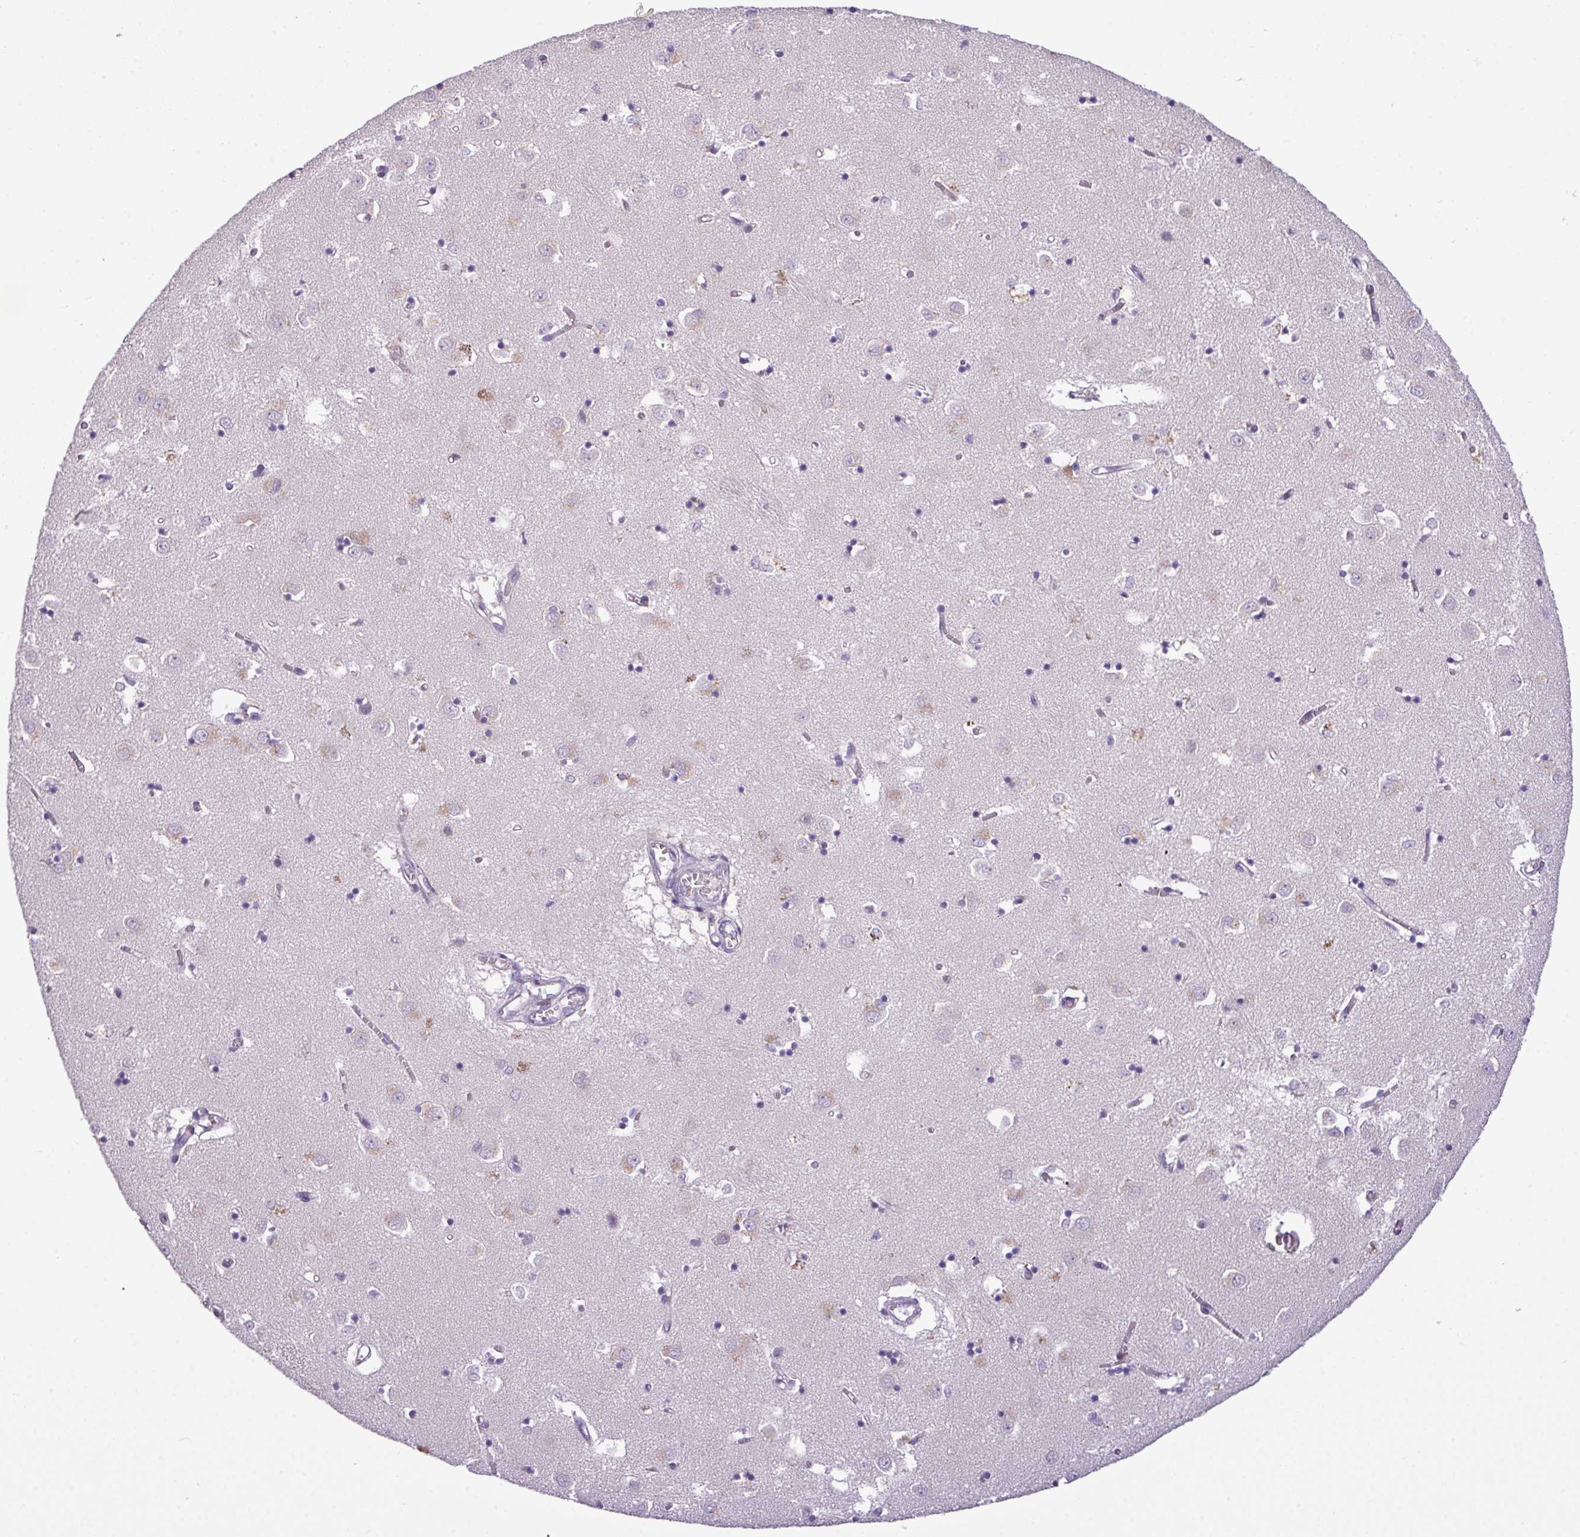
{"staining": {"intensity": "negative", "quantity": "none", "location": "none"}, "tissue": "caudate", "cell_type": "Glial cells", "image_type": "normal", "snomed": [{"axis": "morphology", "description": "Normal tissue, NOS"}, {"axis": "topography", "description": "Lateral ventricle wall"}], "caption": "DAB (3,3'-diaminobenzidine) immunohistochemical staining of unremarkable caudate displays no significant staining in glial cells. (Brightfield microscopy of DAB immunohistochemistry (IHC) at high magnification).", "gene": "IL17A", "patient": {"sex": "male", "age": 70}}